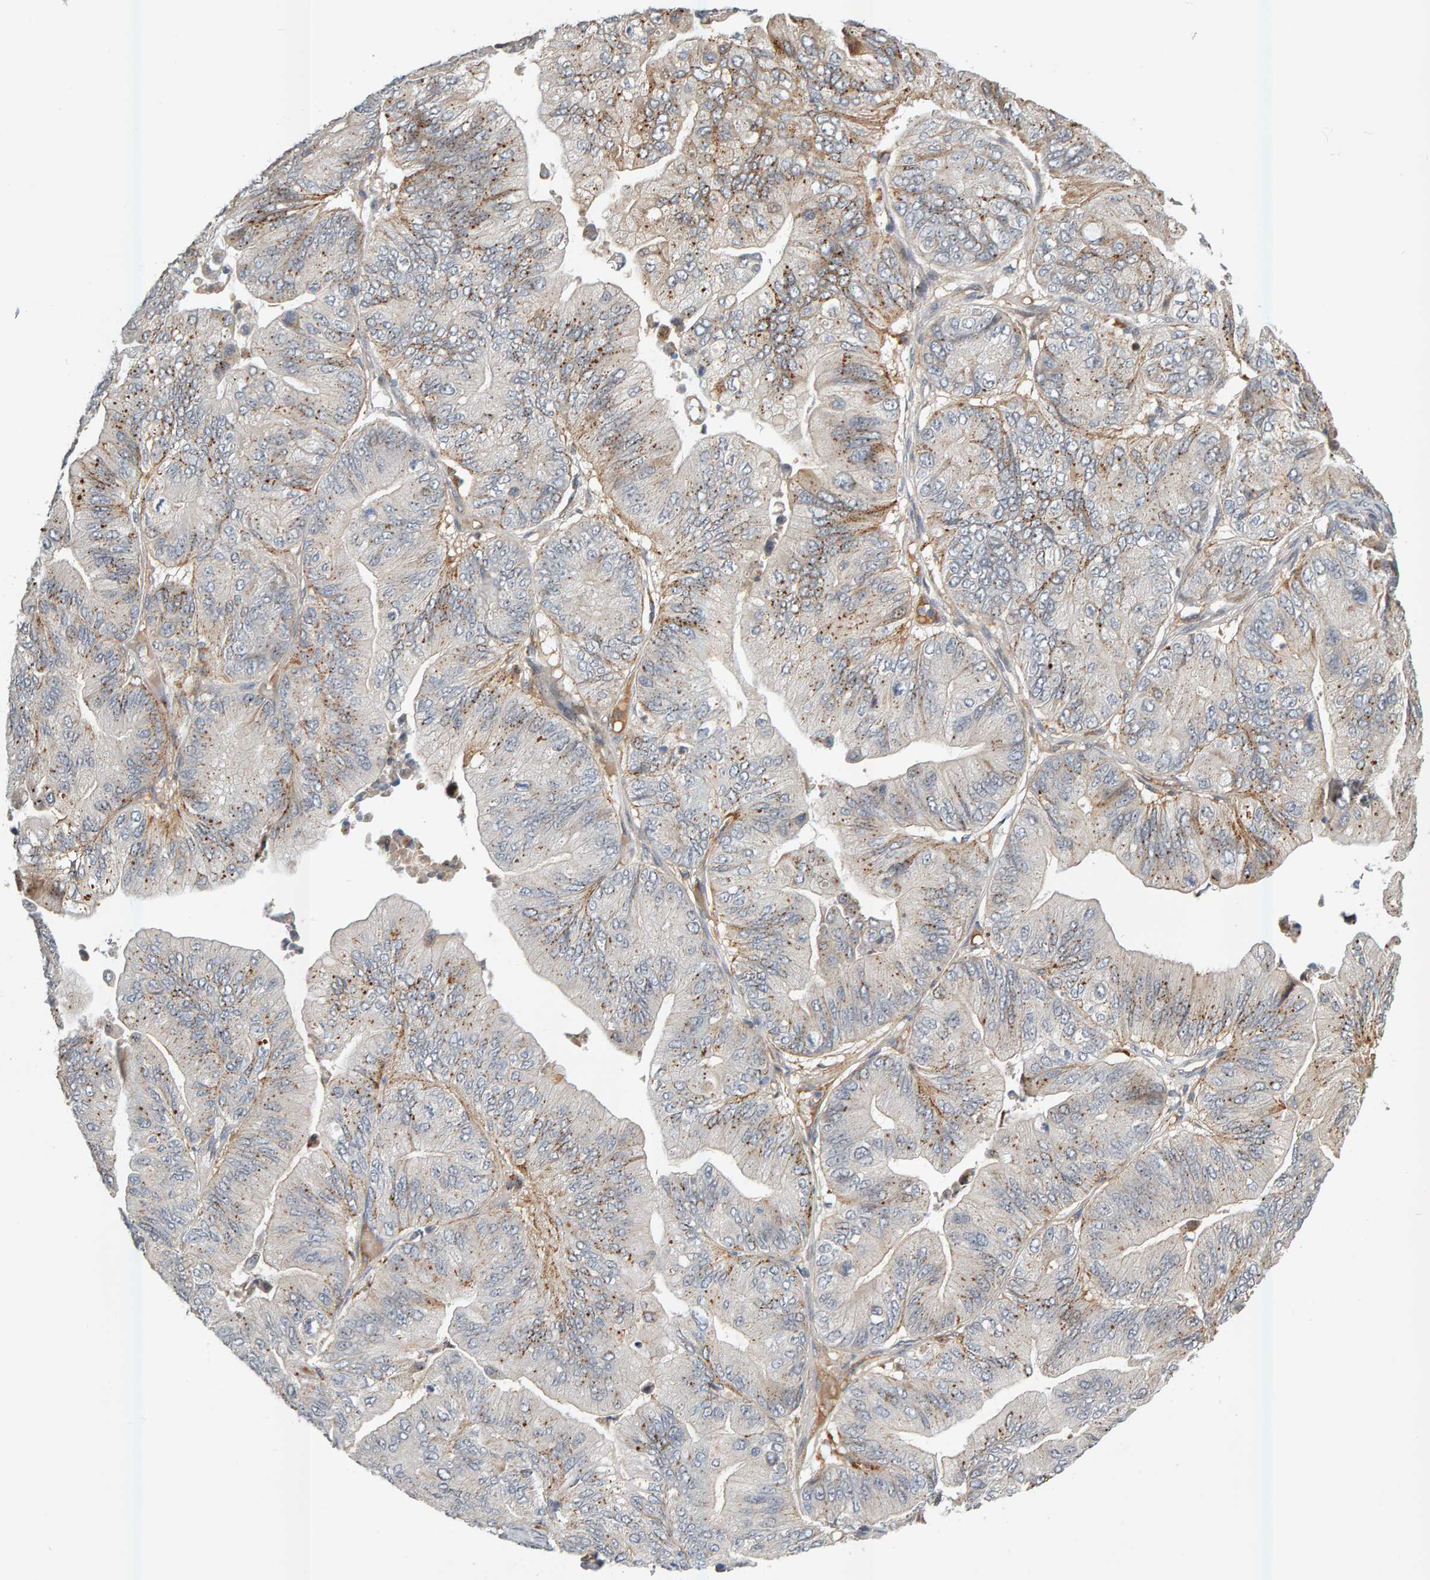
{"staining": {"intensity": "moderate", "quantity": "25%-75%", "location": "cytoplasmic/membranous"}, "tissue": "ovarian cancer", "cell_type": "Tumor cells", "image_type": "cancer", "snomed": [{"axis": "morphology", "description": "Cystadenocarcinoma, mucinous, NOS"}, {"axis": "topography", "description": "Ovary"}], "caption": "Protein expression analysis of ovarian cancer (mucinous cystadenocarcinoma) demonstrates moderate cytoplasmic/membranous positivity in approximately 25%-75% of tumor cells. (DAB (3,3'-diaminobenzidine) IHC, brown staining for protein, blue staining for nuclei).", "gene": "ZNF160", "patient": {"sex": "female", "age": 61}}